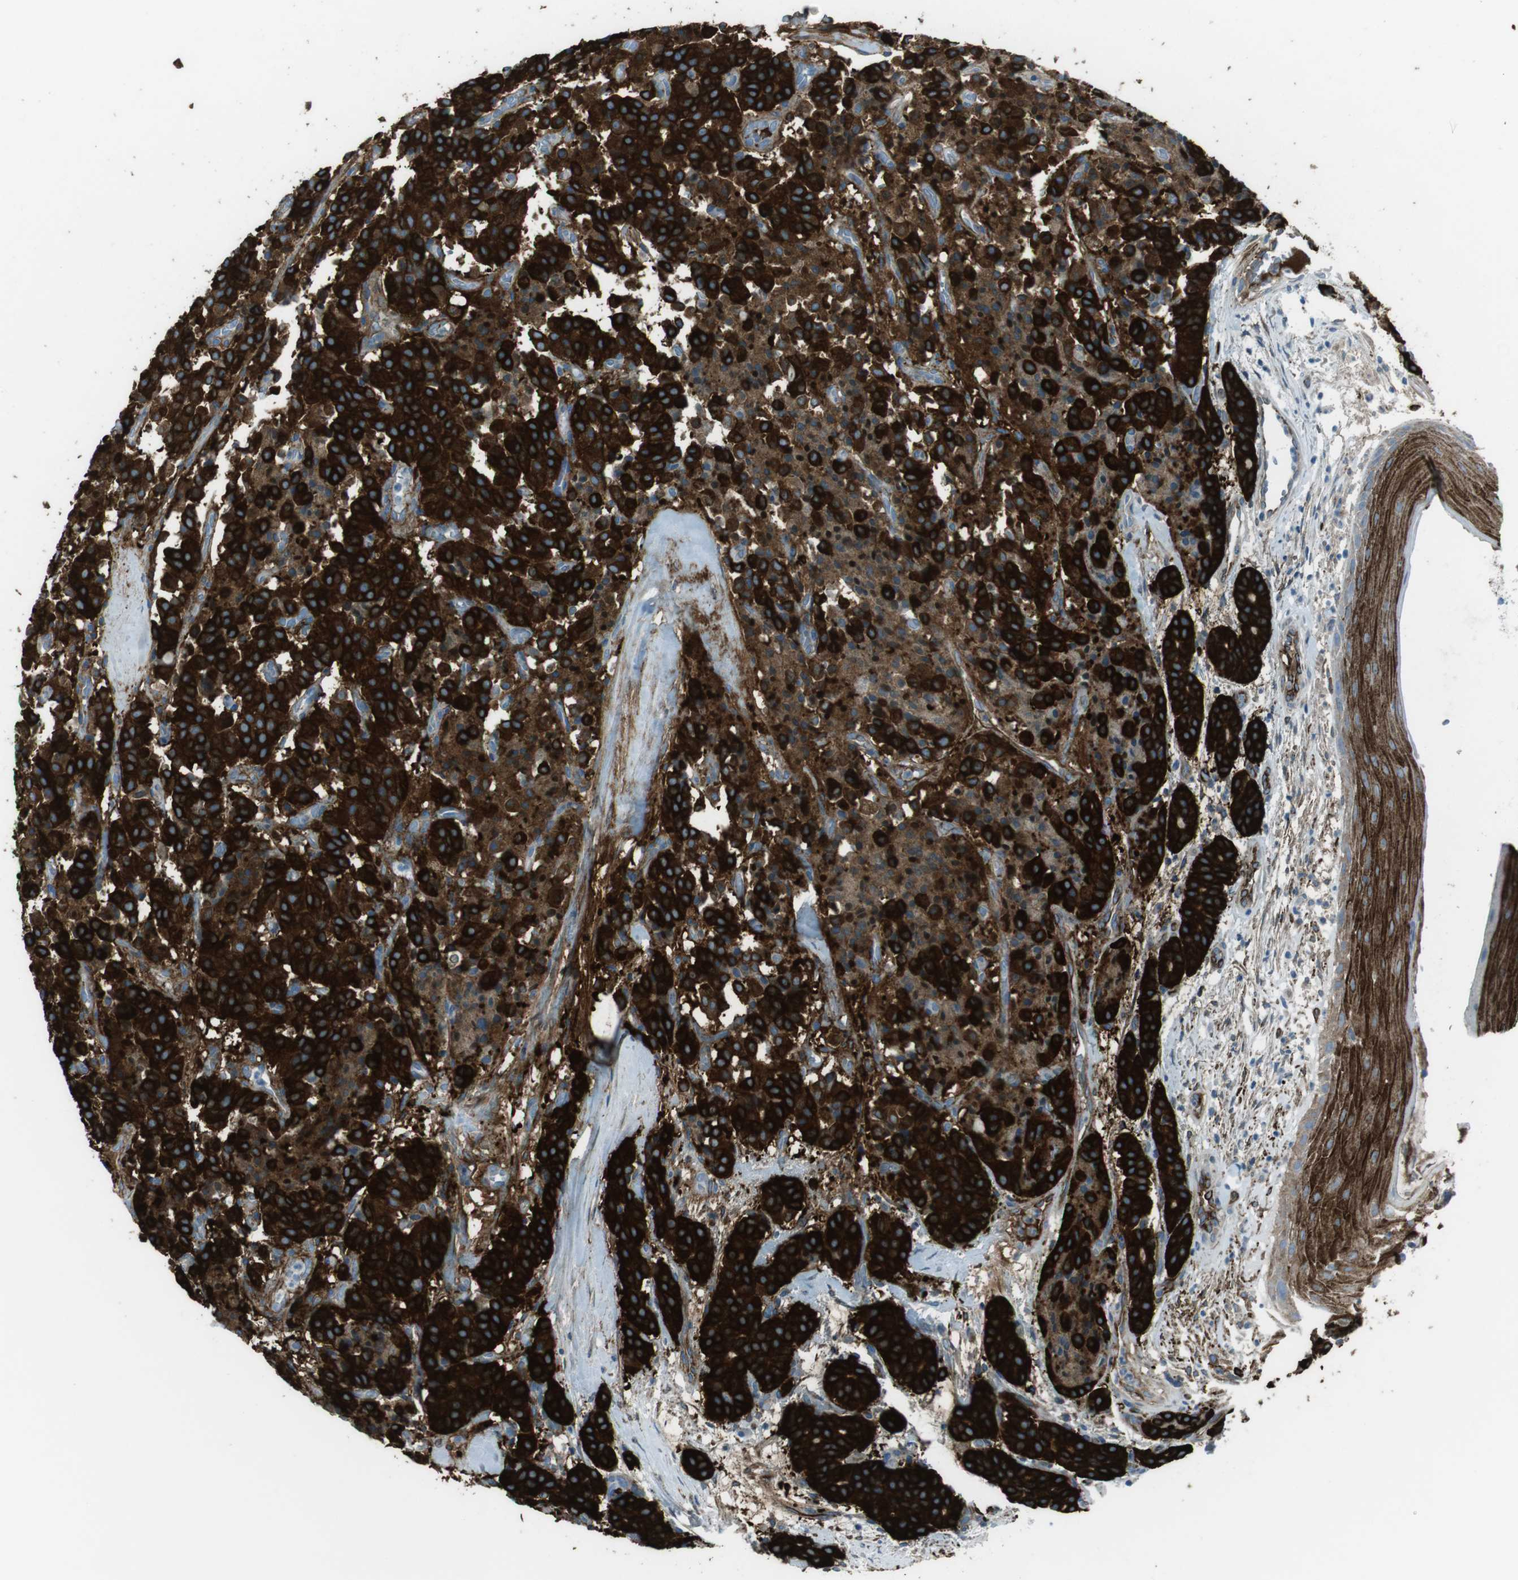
{"staining": {"intensity": "strong", "quantity": ">75%", "location": "cytoplasmic/membranous"}, "tissue": "carcinoid", "cell_type": "Tumor cells", "image_type": "cancer", "snomed": [{"axis": "morphology", "description": "Carcinoid, malignant, NOS"}, {"axis": "topography", "description": "Lung"}], "caption": "This is a photomicrograph of IHC staining of carcinoid, which shows strong staining in the cytoplasmic/membranous of tumor cells.", "gene": "TUBB2A", "patient": {"sex": "male", "age": 30}}